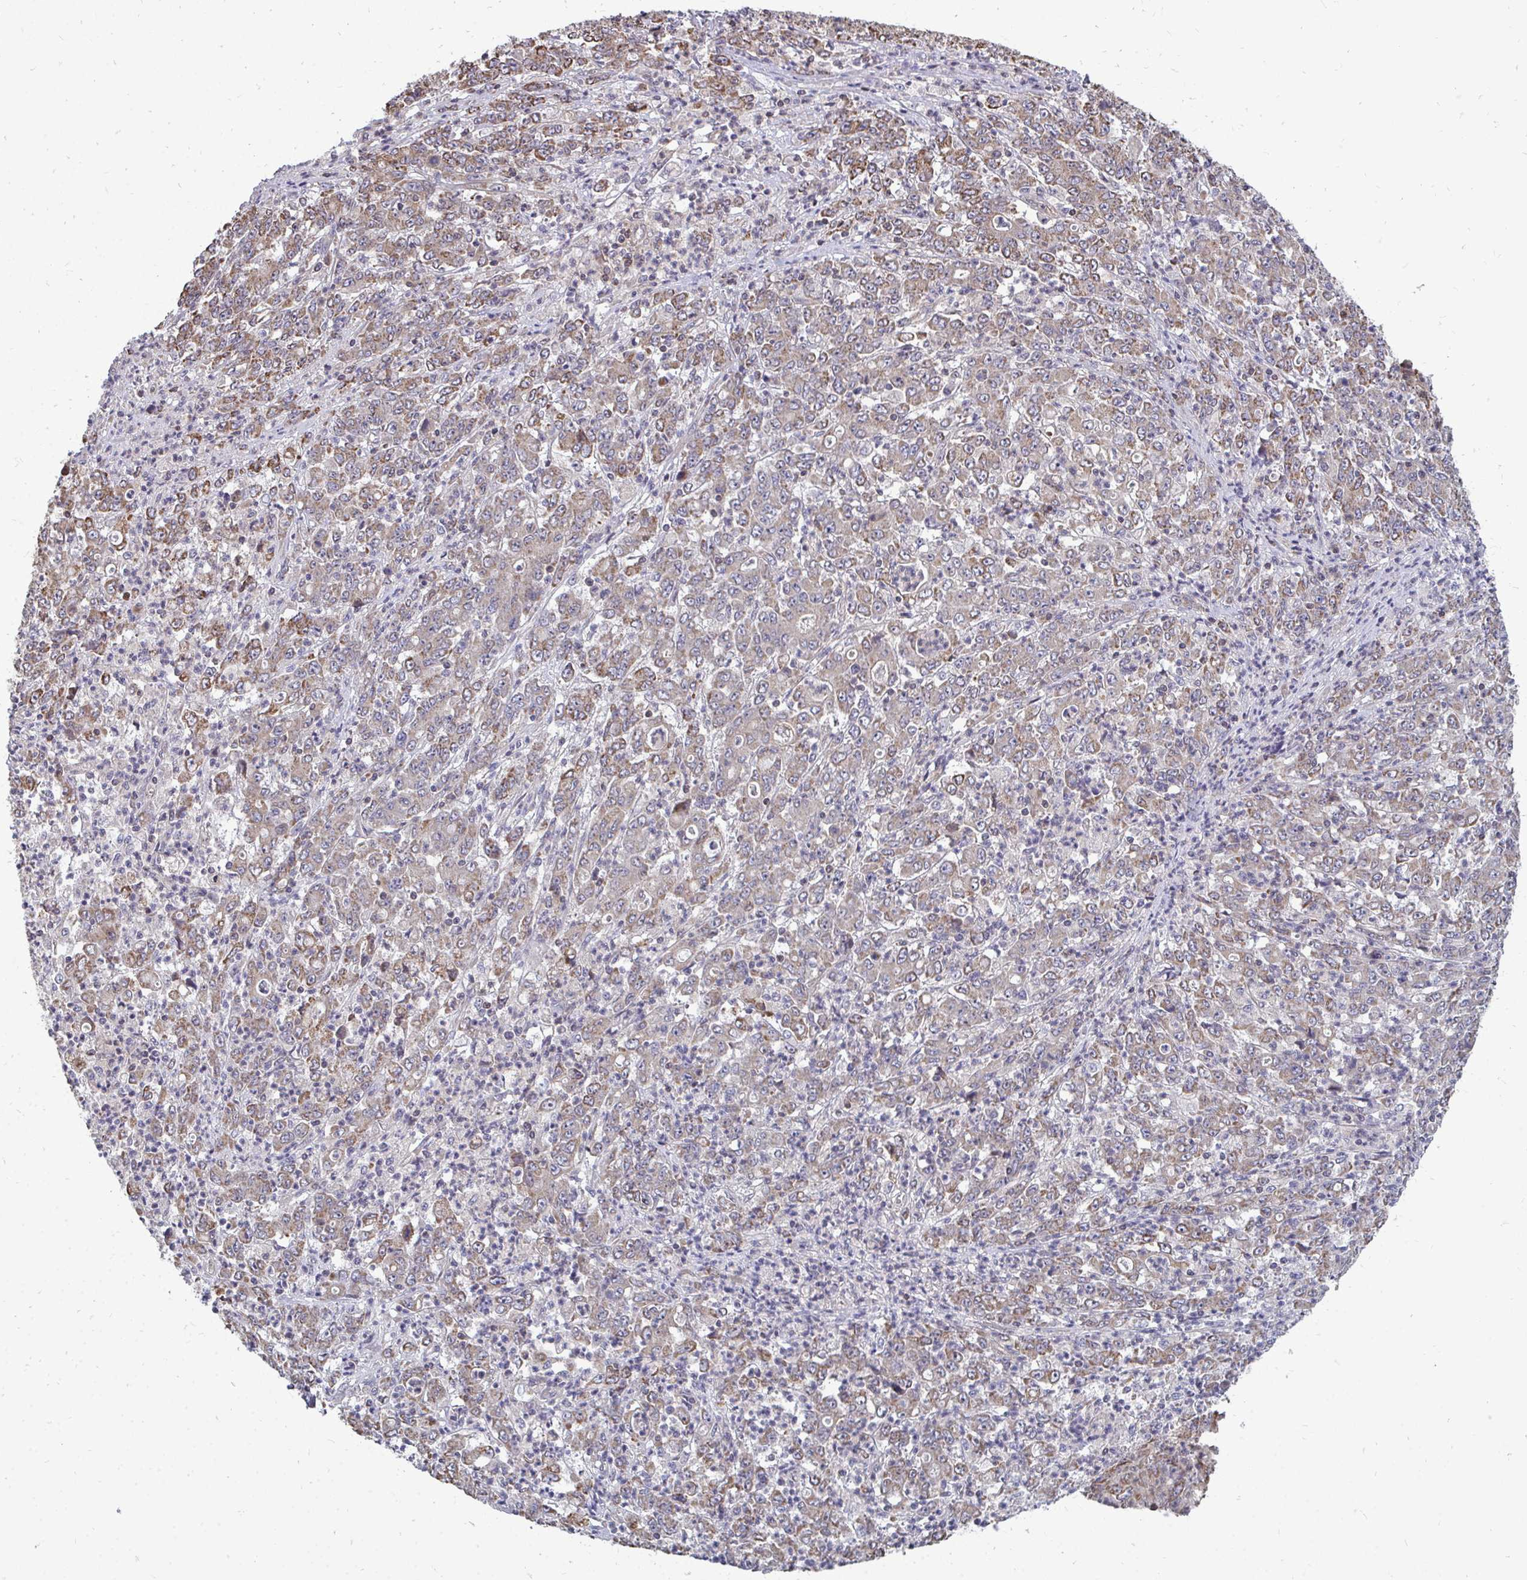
{"staining": {"intensity": "weak", "quantity": ">75%", "location": "cytoplasmic/membranous"}, "tissue": "stomach cancer", "cell_type": "Tumor cells", "image_type": "cancer", "snomed": [{"axis": "morphology", "description": "Adenocarcinoma, NOS"}, {"axis": "topography", "description": "Stomach, lower"}], "caption": "DAB immunohistochemical staining of stomach adenocarcinoma demonstrates weak cytoplasmic/membranous protein staining in about >75% of tumor cells. (Stains: DAB in brown, nuclei in blue, Microscopy: brightfield microscopy at high magnification).", "gene": "DNAJA2", "patient": {"sex": "female", "age": 71}}